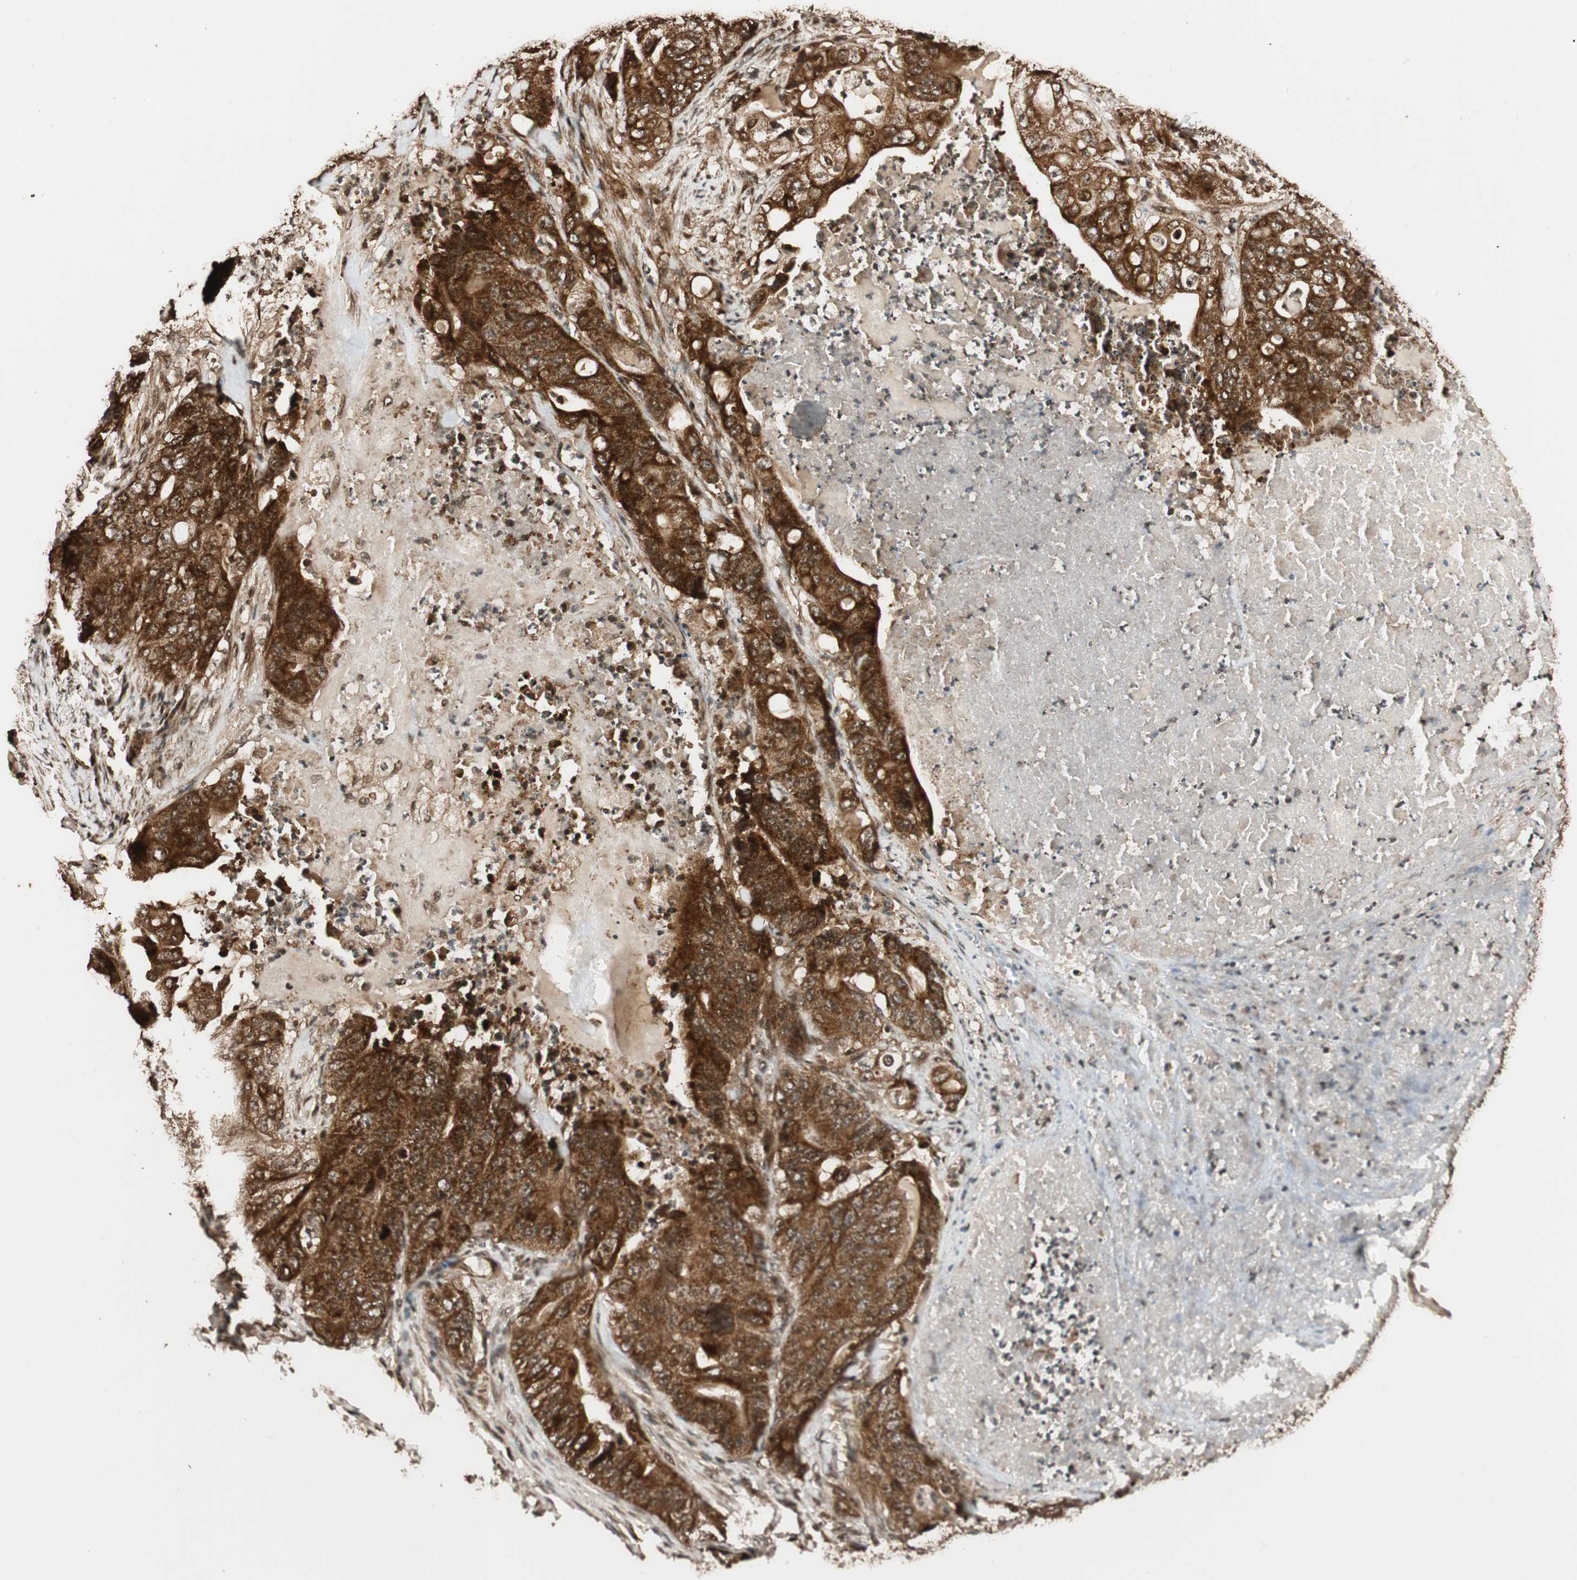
{"staining": {"intensity": "strong", "quantity": ">75%", "location": "cytoplasmic/membranous,nuclear"}, "tissue": "stomach cancer", "cell_type": "Tumor cells", "image_type": "cancer", "snomed": [{"axis": "morphology", "description": "Adenocarcinoma, NOS"}, {"axis": "topography", "description": "Stomach"}], "caption": "Immunohistochemical staining of human stomach cancer shows high levels of strong cytoplasmic/membranous and nuclear expression in approximately >75% of tumor cells.", "gene": "ALKBH5", "patient": {"sex": "female", "age": 73}}